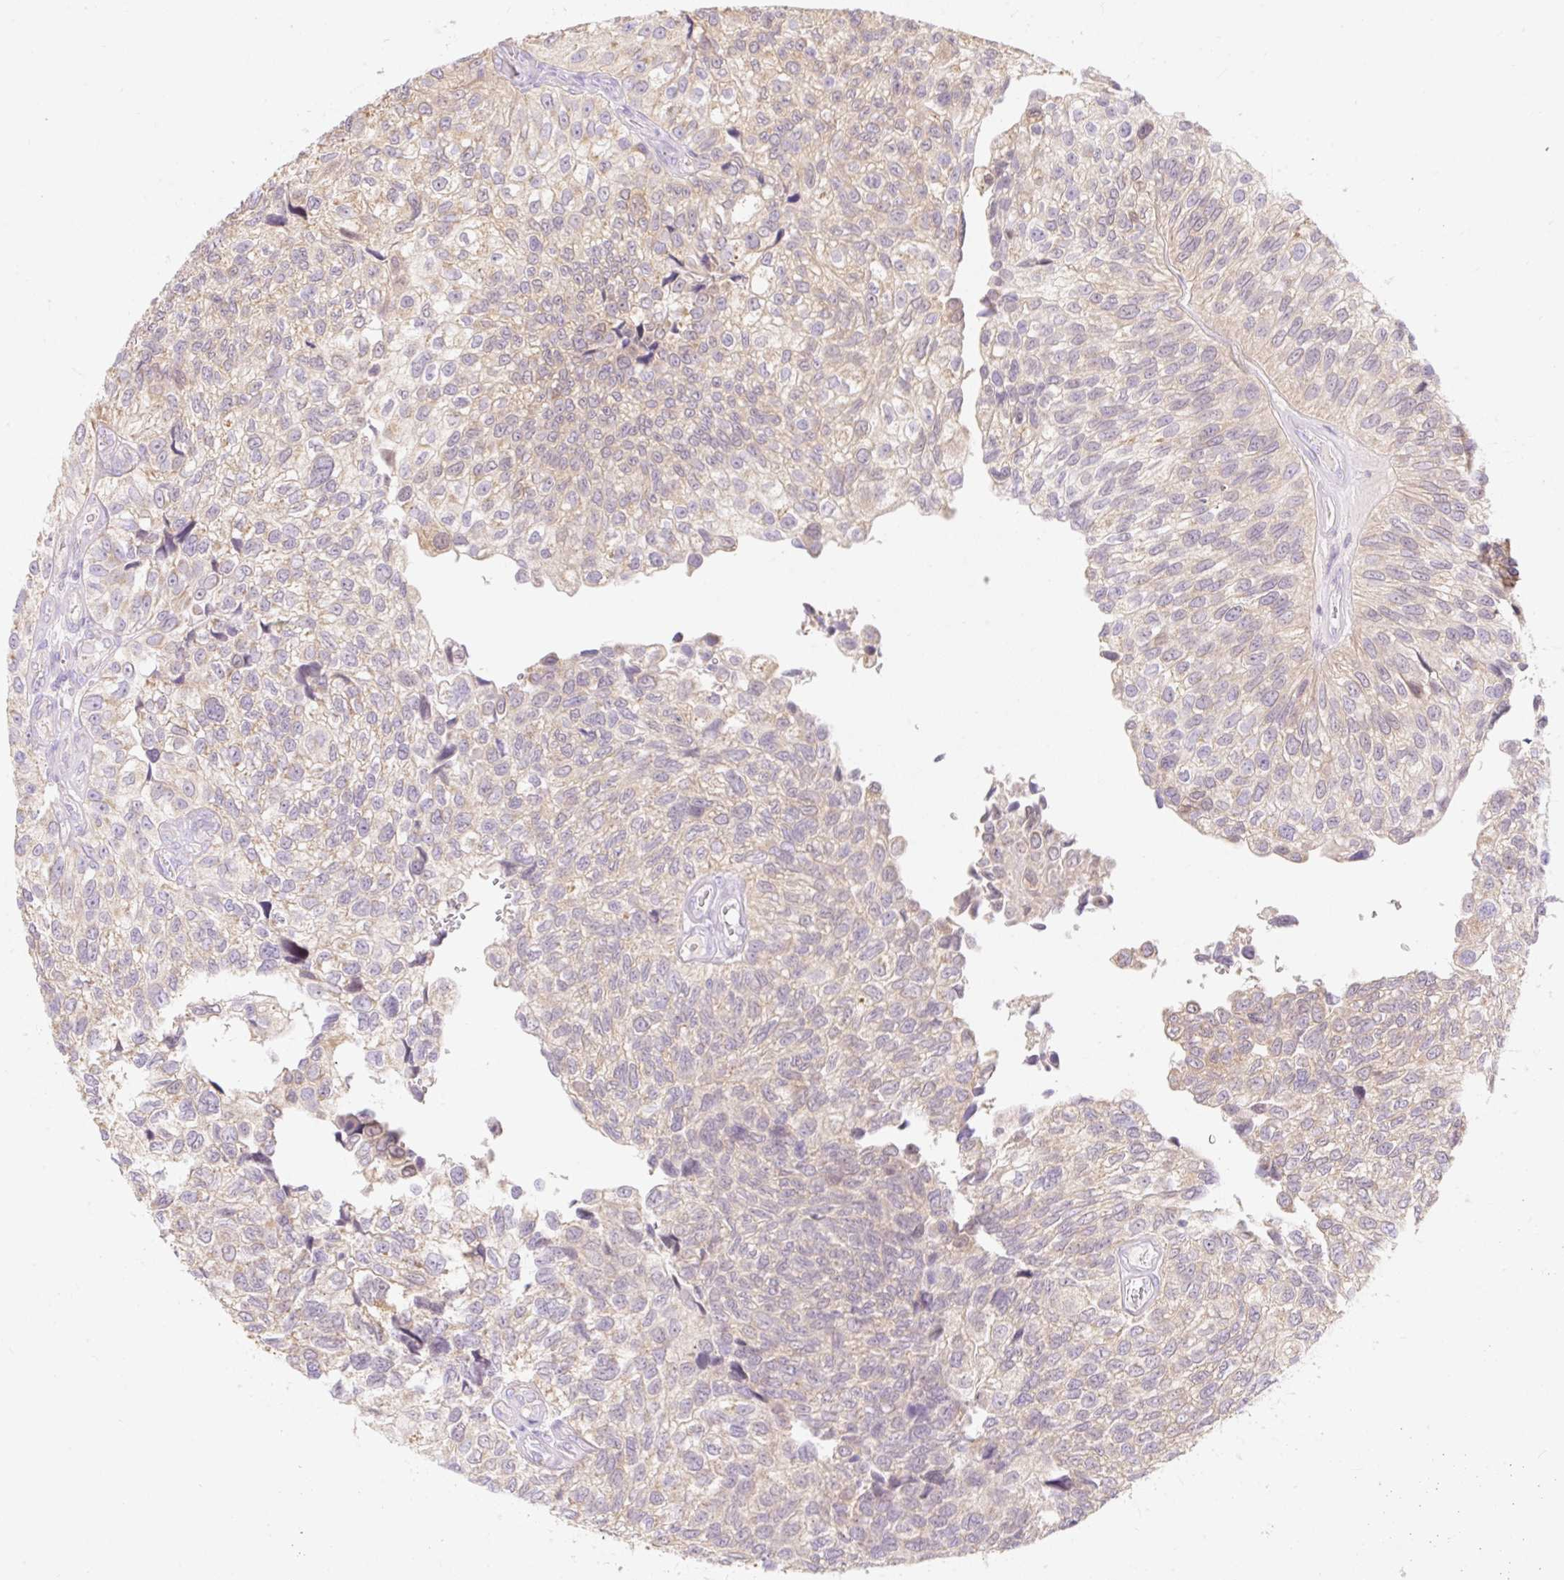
{"staining": {"intensity": "weak", "quantity": "25%-75%", "location": "cytoplasmic/membranous"}, "tissue": "urothelial cancer", "cell_type": "Tumor cells", "image_type": "cancer", "snomed": [{"axis": "morphology", "description": "Urothelial carcinoma, NOS"}, {"axis": "topography", "description": "Urinary bladder"}], "caption": "This is an image of IHC staining of urothelial cancer, which shows weak positivity in the cytoplasmic/membranous of tumor cells.", "gene": "DHX35", "patient": {"sex": "male", "age": 87}}